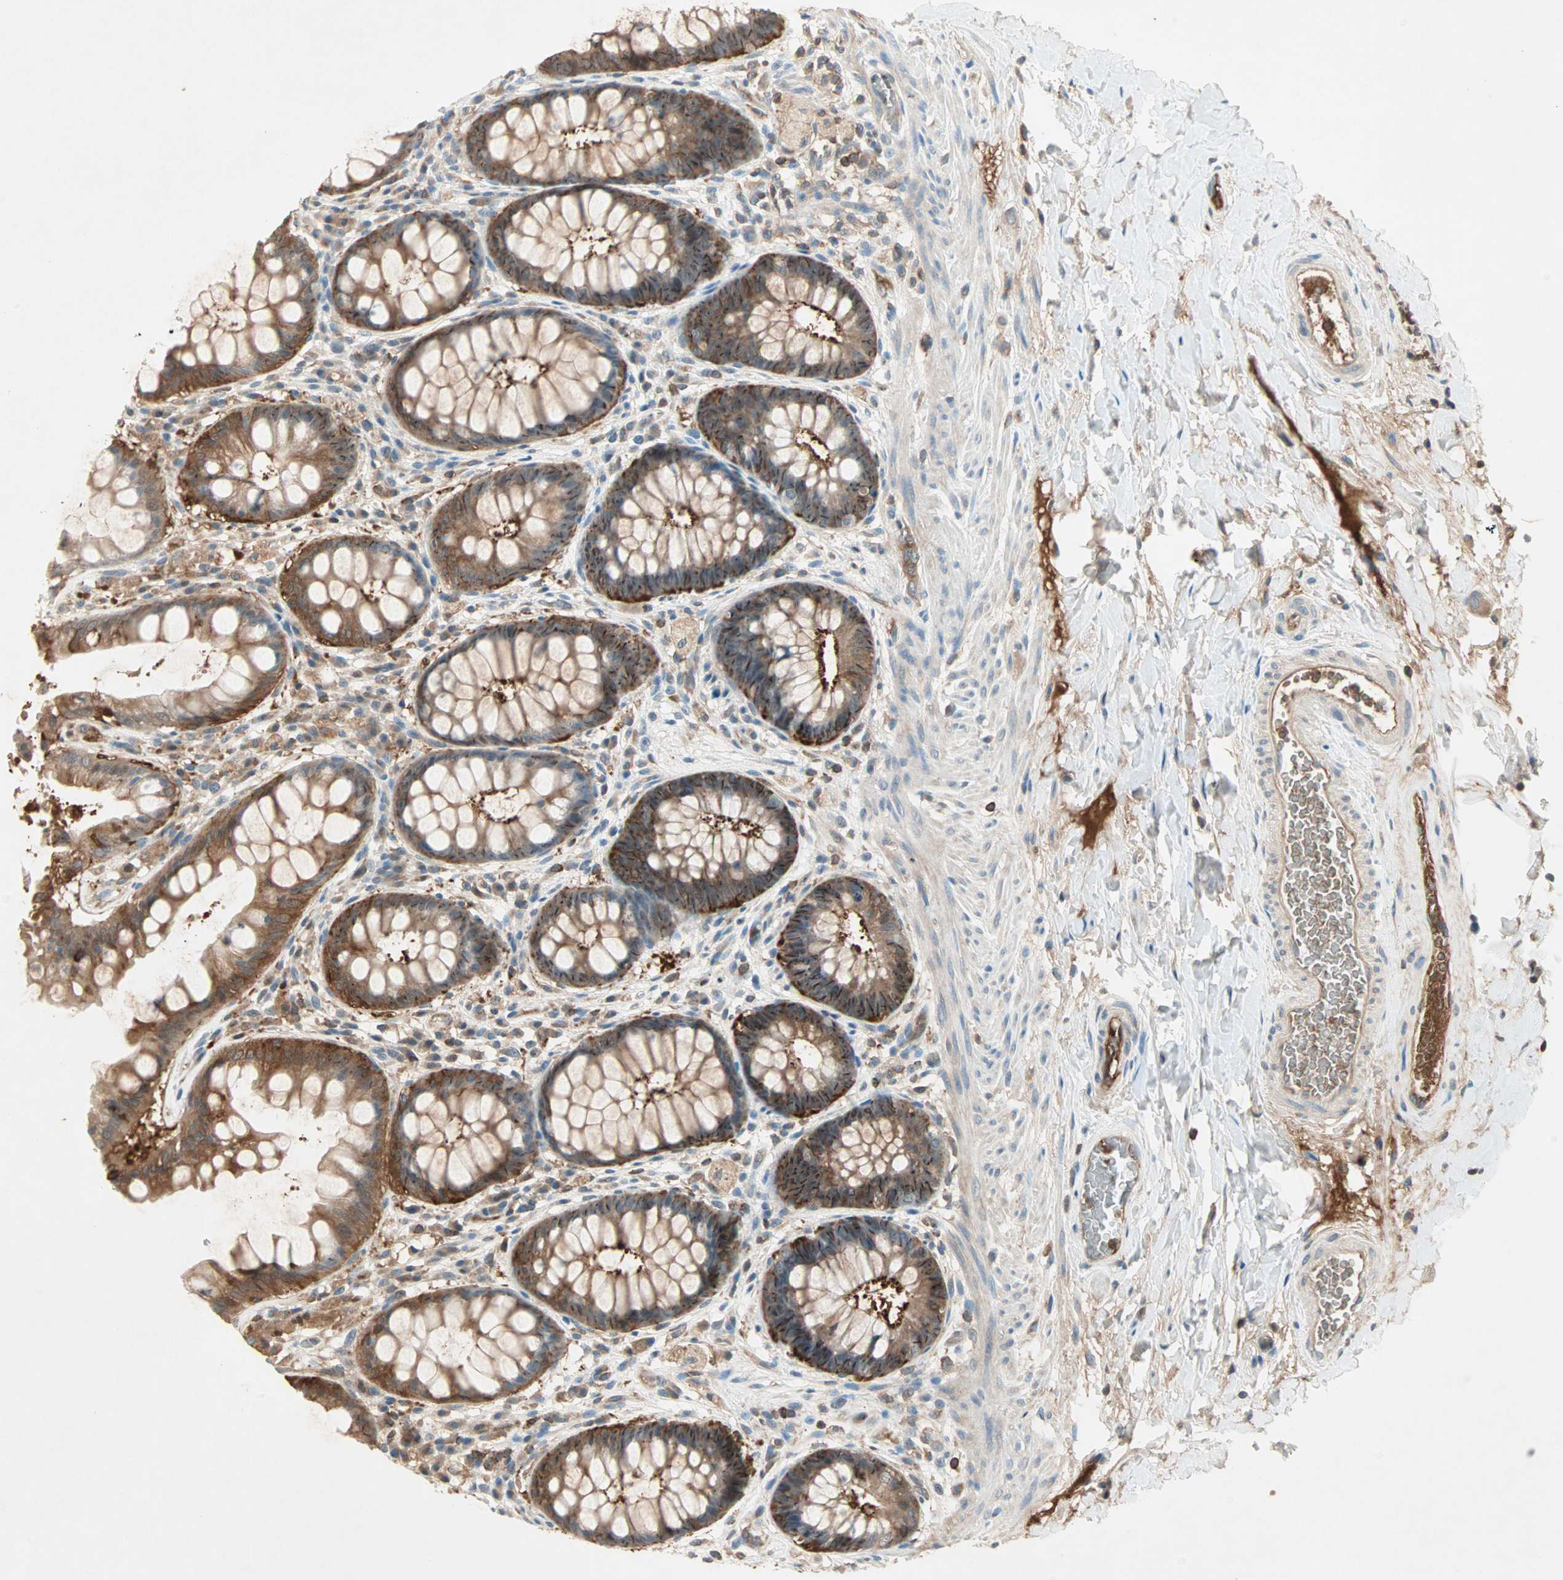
{"staining": {"intensity": "strong", "quantity": ">75%", "location": "cytoplasmic/membranous"}, "tissue": "rectum", "cell_type": "Glandular cells", "image_type": "normal", "snomed": [{"axis": "morphology", "description": "Normal tissue, NOS"}, {"axis": "topography", "description": "Rectum"}], "caption": "This micrograph reveals immunohistochemistry (IHC) staining of unremarkable human rectum, with high strong cytoplasmic/membranous positivity in approximately >75% of glandular cells.", "gene": "TEC", "patient": {"sex": "female", "age": 46}}